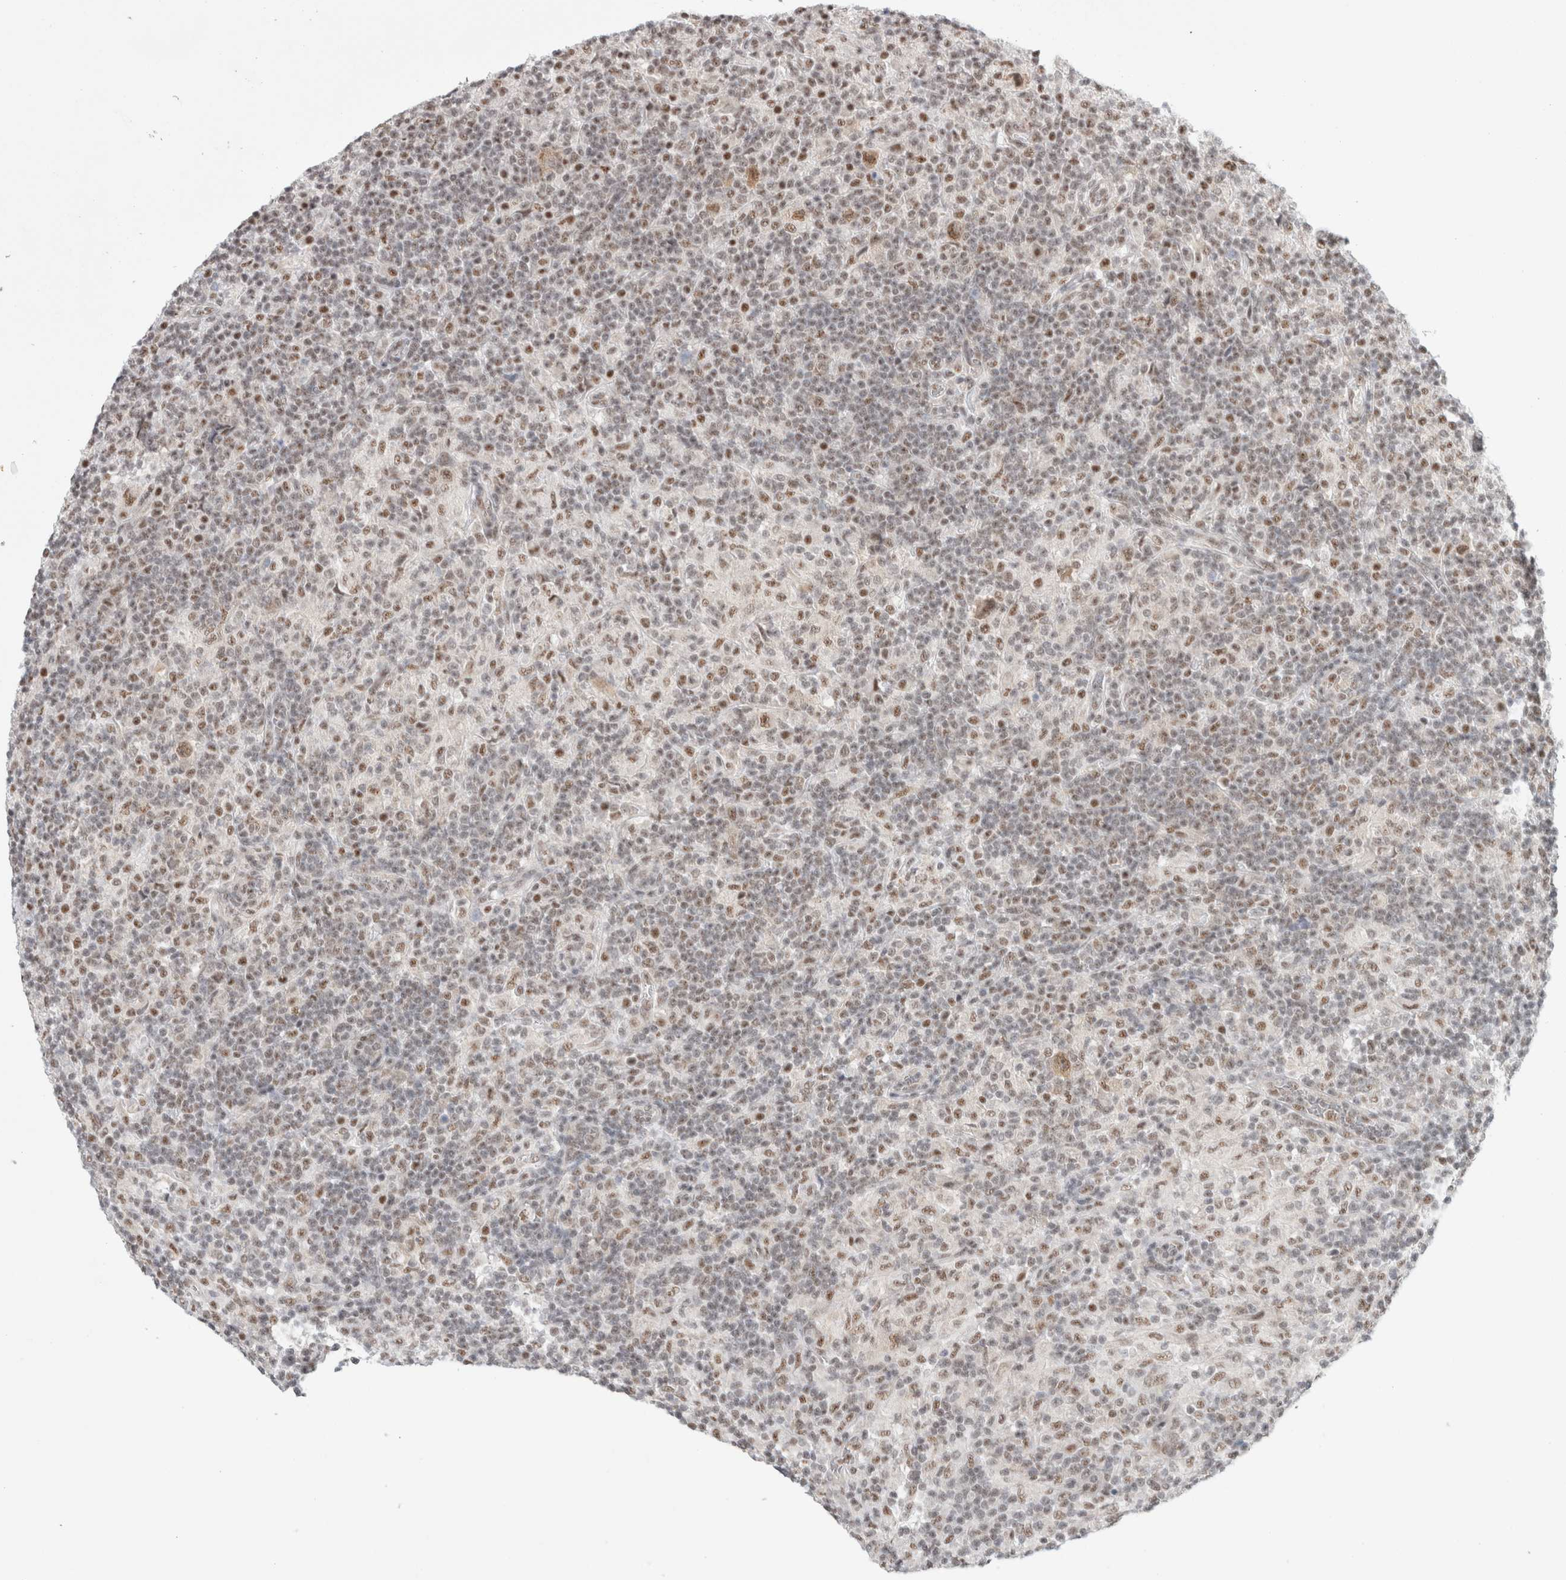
{"staining": {"intensity": "moderate", "quantity": ">75%", "location": "nuclear"}, "tissue": "lymphoma", "cell_type": "Tumor cells", "image_type": "cancer", "snomed": [{"axis": "morphology", "description": "Hodgkin's disease, NOS"}, {"axis": "topography", "description": "Lymph node"}], "caption": "Tumor cells display medium levels of moderate nuclear expression in about >75% of cells in Hodgkin's disease. The protein of interest is stained brown, and the nuclei are stained in blue (DAB (3,3'-diaminobenzidine) IHC with brightfield microscopy, high magnification).", "gene": "TRMT12", "patient": {"sex": "male", "age": 70}}